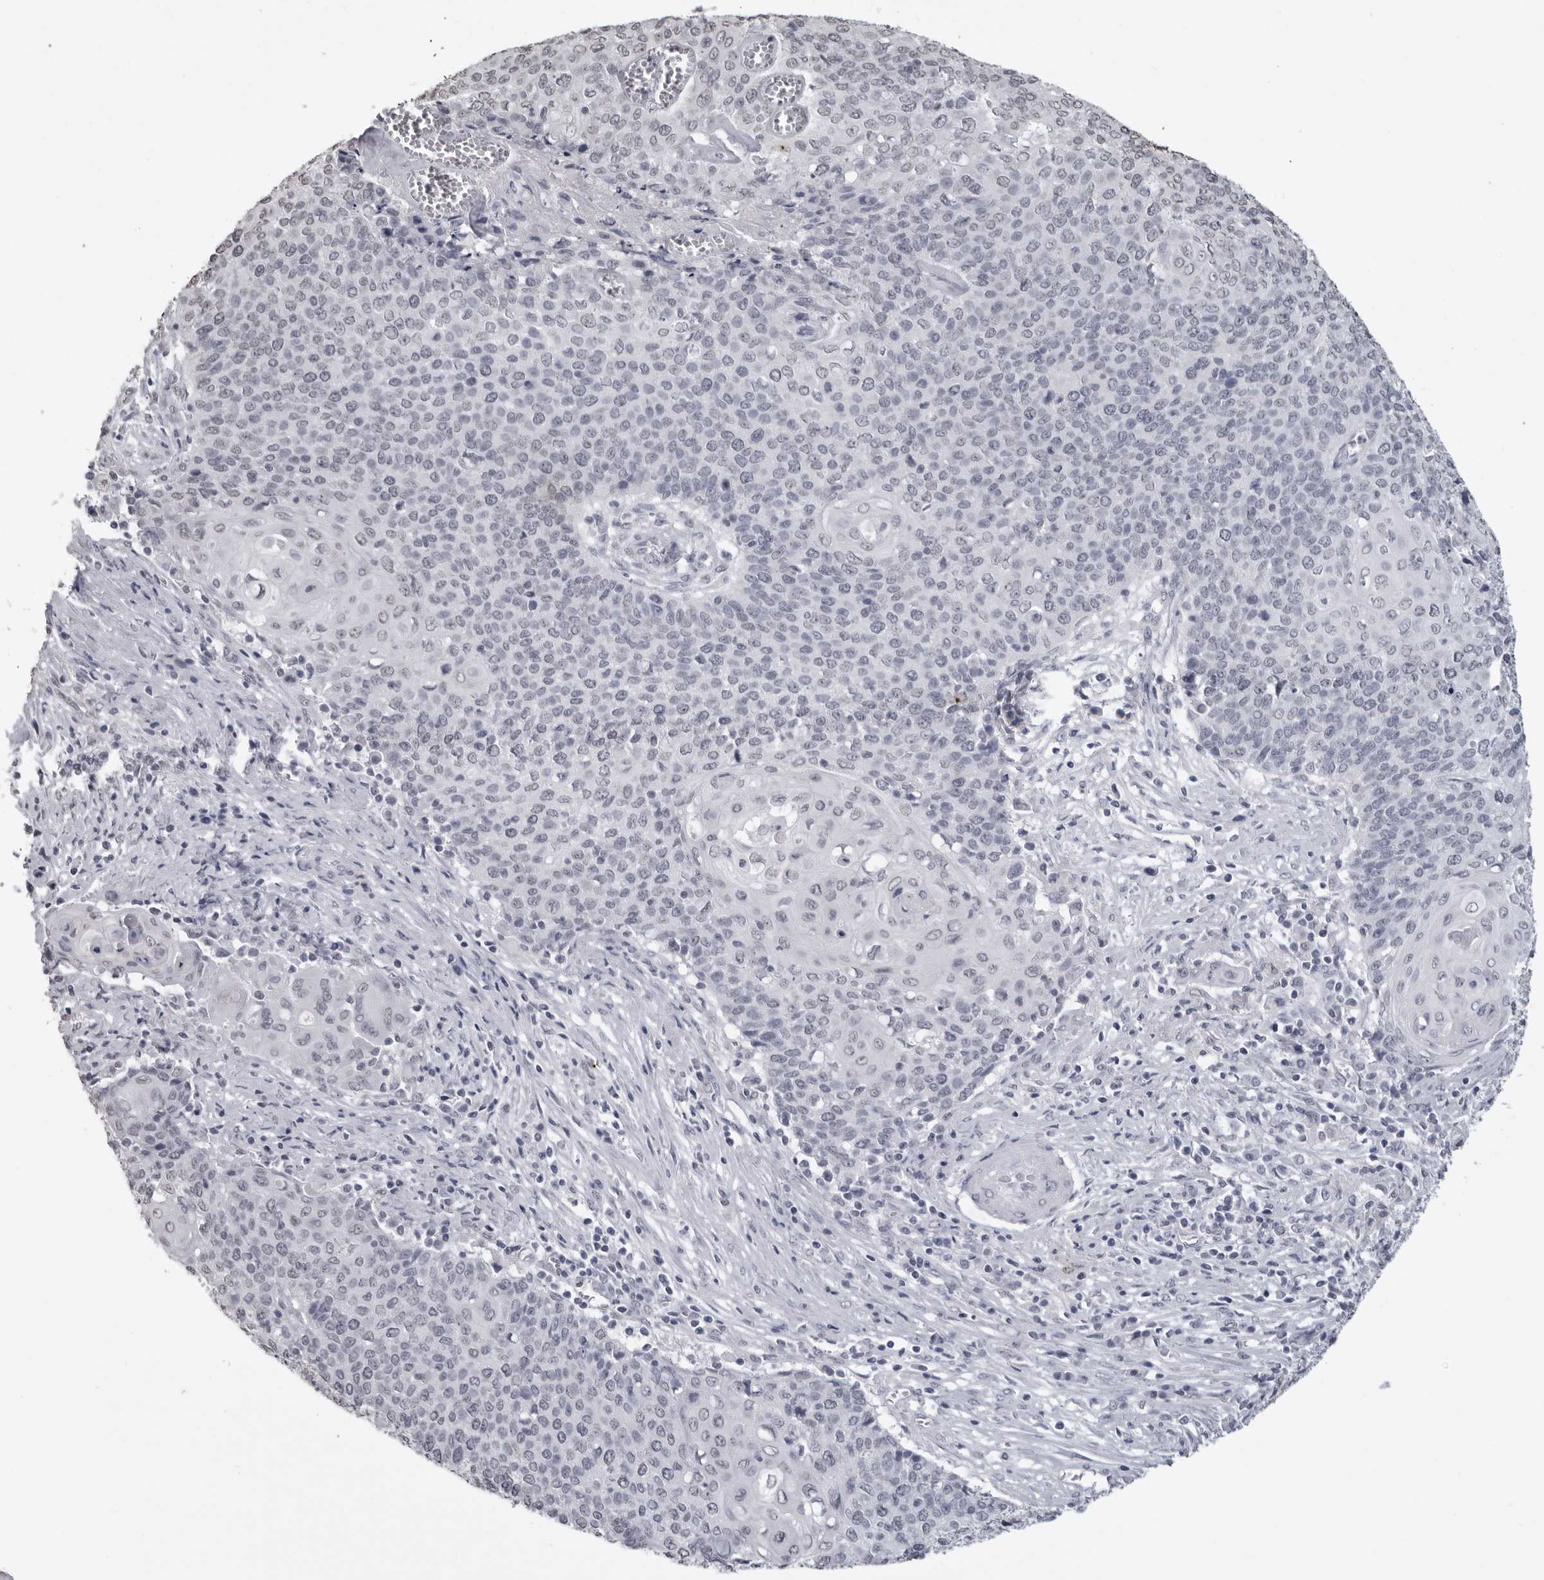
{"staining": {"intensity": "negative", "quantity": "none", "location": "none"}, "tissue": "cervical cancer", "cell_type": "Tumor cells", "image_type": "cancer", "snomed": [{"axis": "morphology", "description": "Squamous cell carcinoma, NOS"}, {"axis": "topography", "description": "Cervix"}], "caption": "This image is of squamous cell carcinoma (cervical) stained with IHC to label a protein in brown with the nuclei are counter-stained blue. There is no expression in tumor cells. (DAB immunohistochemistry, high magnification).", "gene": "HEPACAM", "patient": {"sex": "female", "age": 39}}